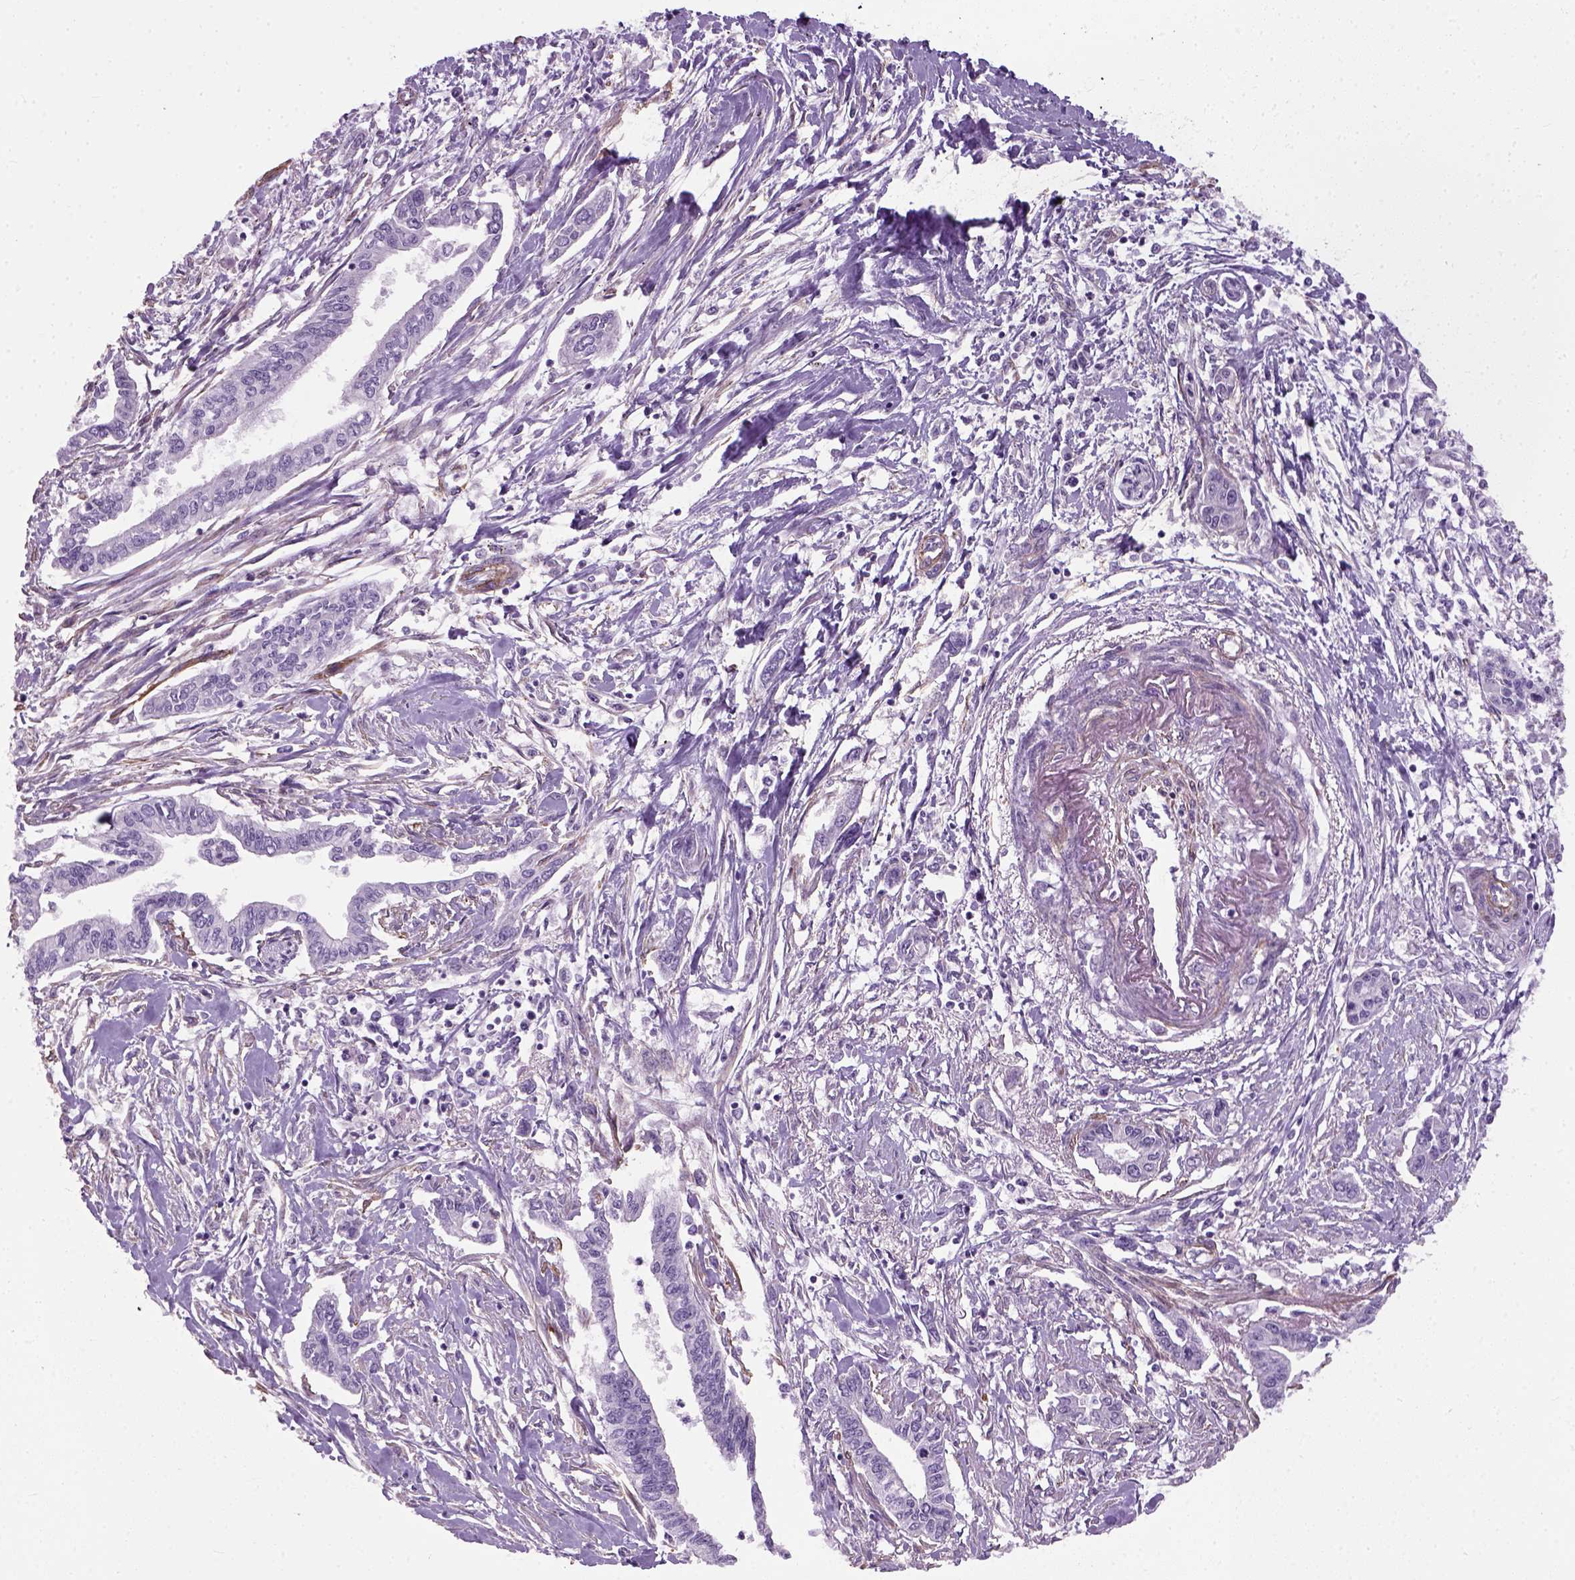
{"staining": {"intensity": "negative", "quantity": "none", "location": "none"}, "tissue": "pancreatic cancer", "cell_type": "Tumor cells", "image_type": "cancer", "snomed": [{"axis": "morphology", "description": "Adenocarcinoma, NOS"}, {"axis": "topography", "description": "Pancreas"}], "caption": "This is a histopathology image of immunohistochemistry staining of pancreatic adenocarcinoma, which shows no staining in tumor cells.", "gene": "FAM161A", "patient": {"sex": "male", "age": 60}}